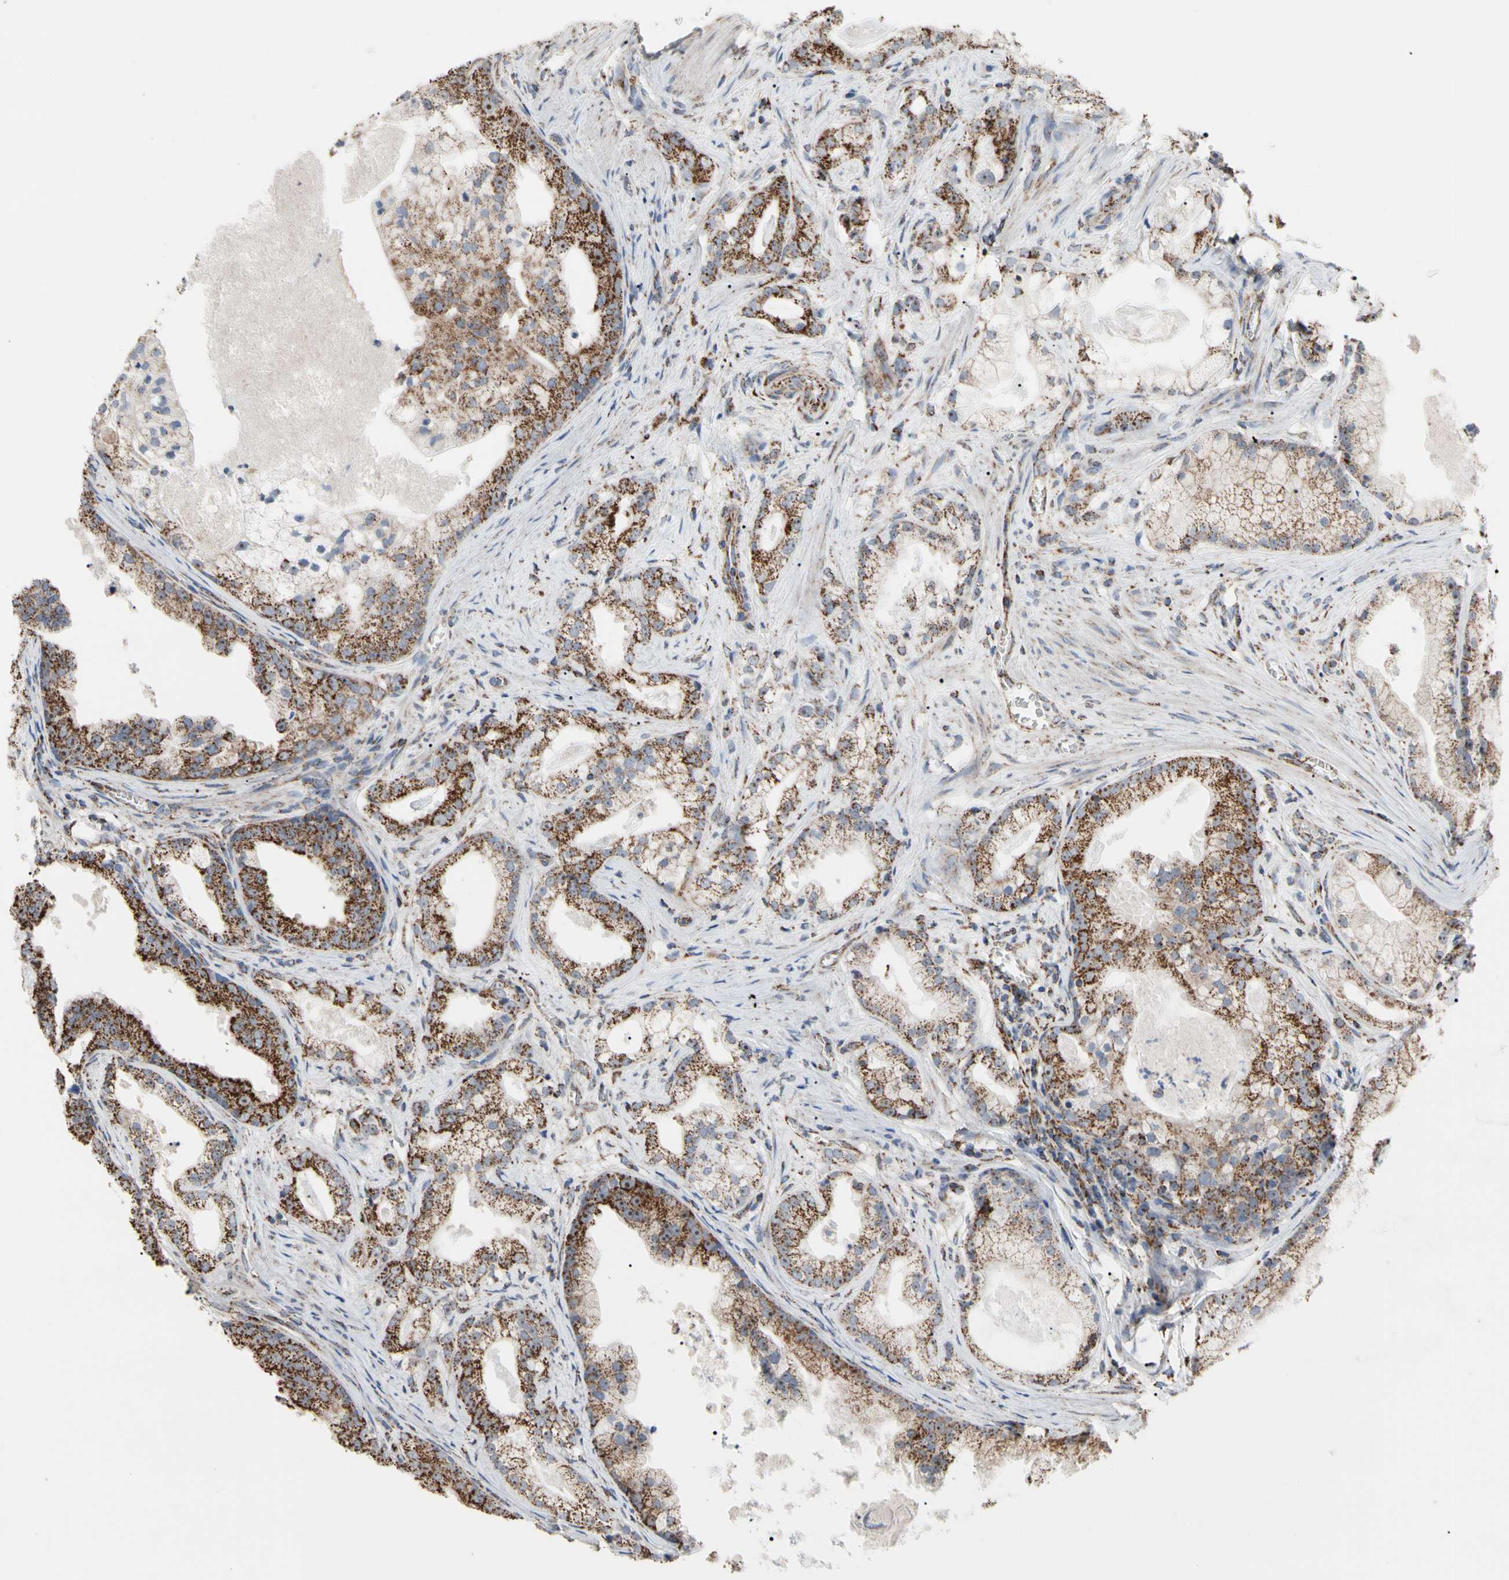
{"staining": {"intensity": "strong", "quantity": ">75%", "location": "cytoplasmic/membranous"}, "tissue": "prostate cancer", "cell_type": "Tumor cells", "image_type": "cancer", "snomed": [{"axis": "morphology", "description": "Adenocarcinoma, Low grade"}, {"axis": "topography", "description": "Prostate"}], "caption": "High-power microscopy captured an IHC photomicrograph of adenocarcinoma (low-grade) (prostate), revealing strong cytoplasmic/membranous expression in about >75% of tumor cells.", "gene": "FAM110B", "patient": {"sex": "male", "age": 59}}